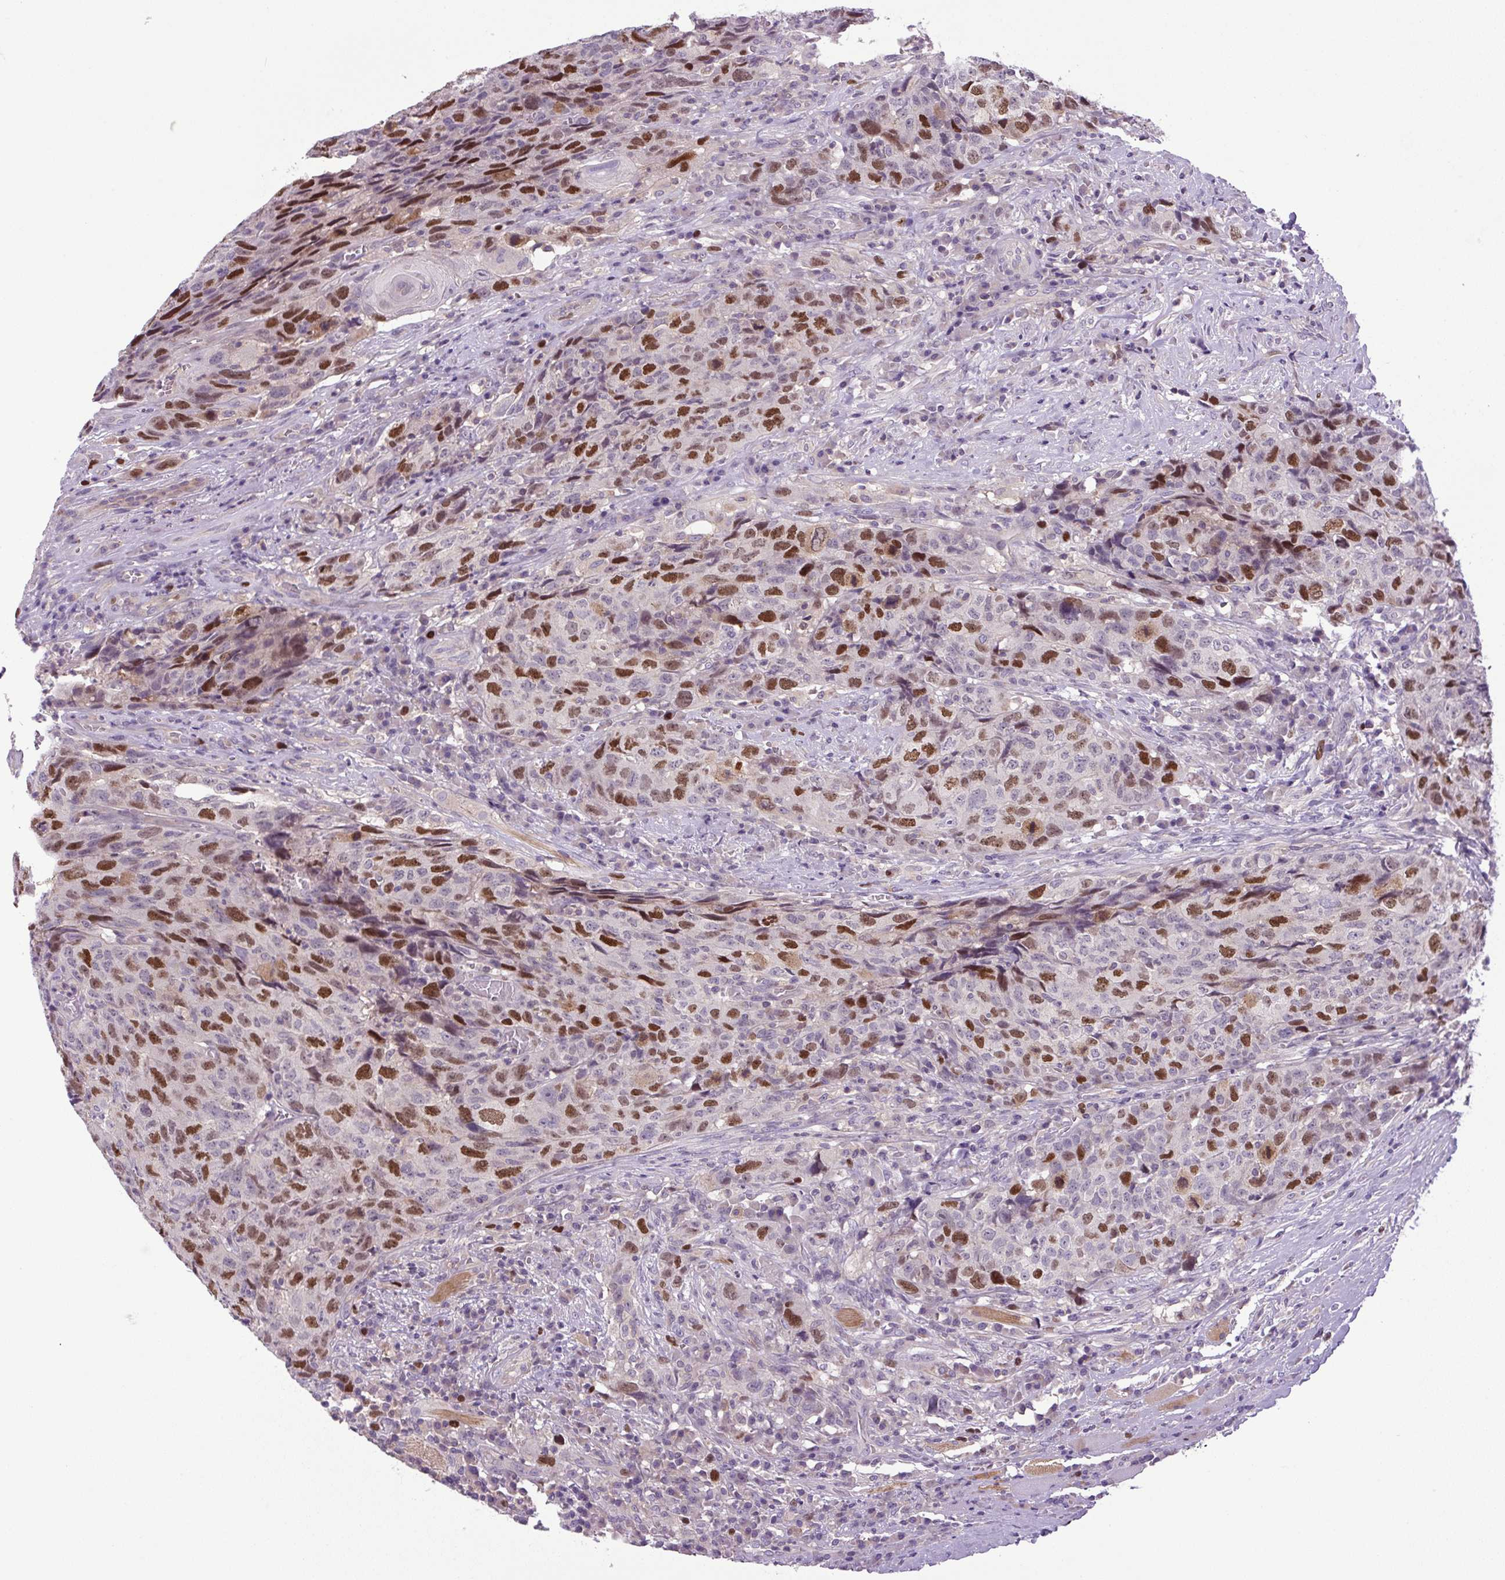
{"staining": {"intensity": "moderate", "quantity": "25%-75%", "location": "nuclear"}, "tissue": "head and neck cancer", "cell_type": "Tumor cells", "image_type": "cancer", "snomed": [{"axis": "morphology", "description": "Squamous cell carcinoma, NOS"}, {"axis": "topography", "description": "Head-Neck"}], "caption": "Immunohistochemical staining of head and neck cancer shows medium levels of moderate nuclear protein positivity in approximately 25%-75% of tumor cells.", "gene": "KIFC1", "patient": {"sex": "male", "age": 66}}